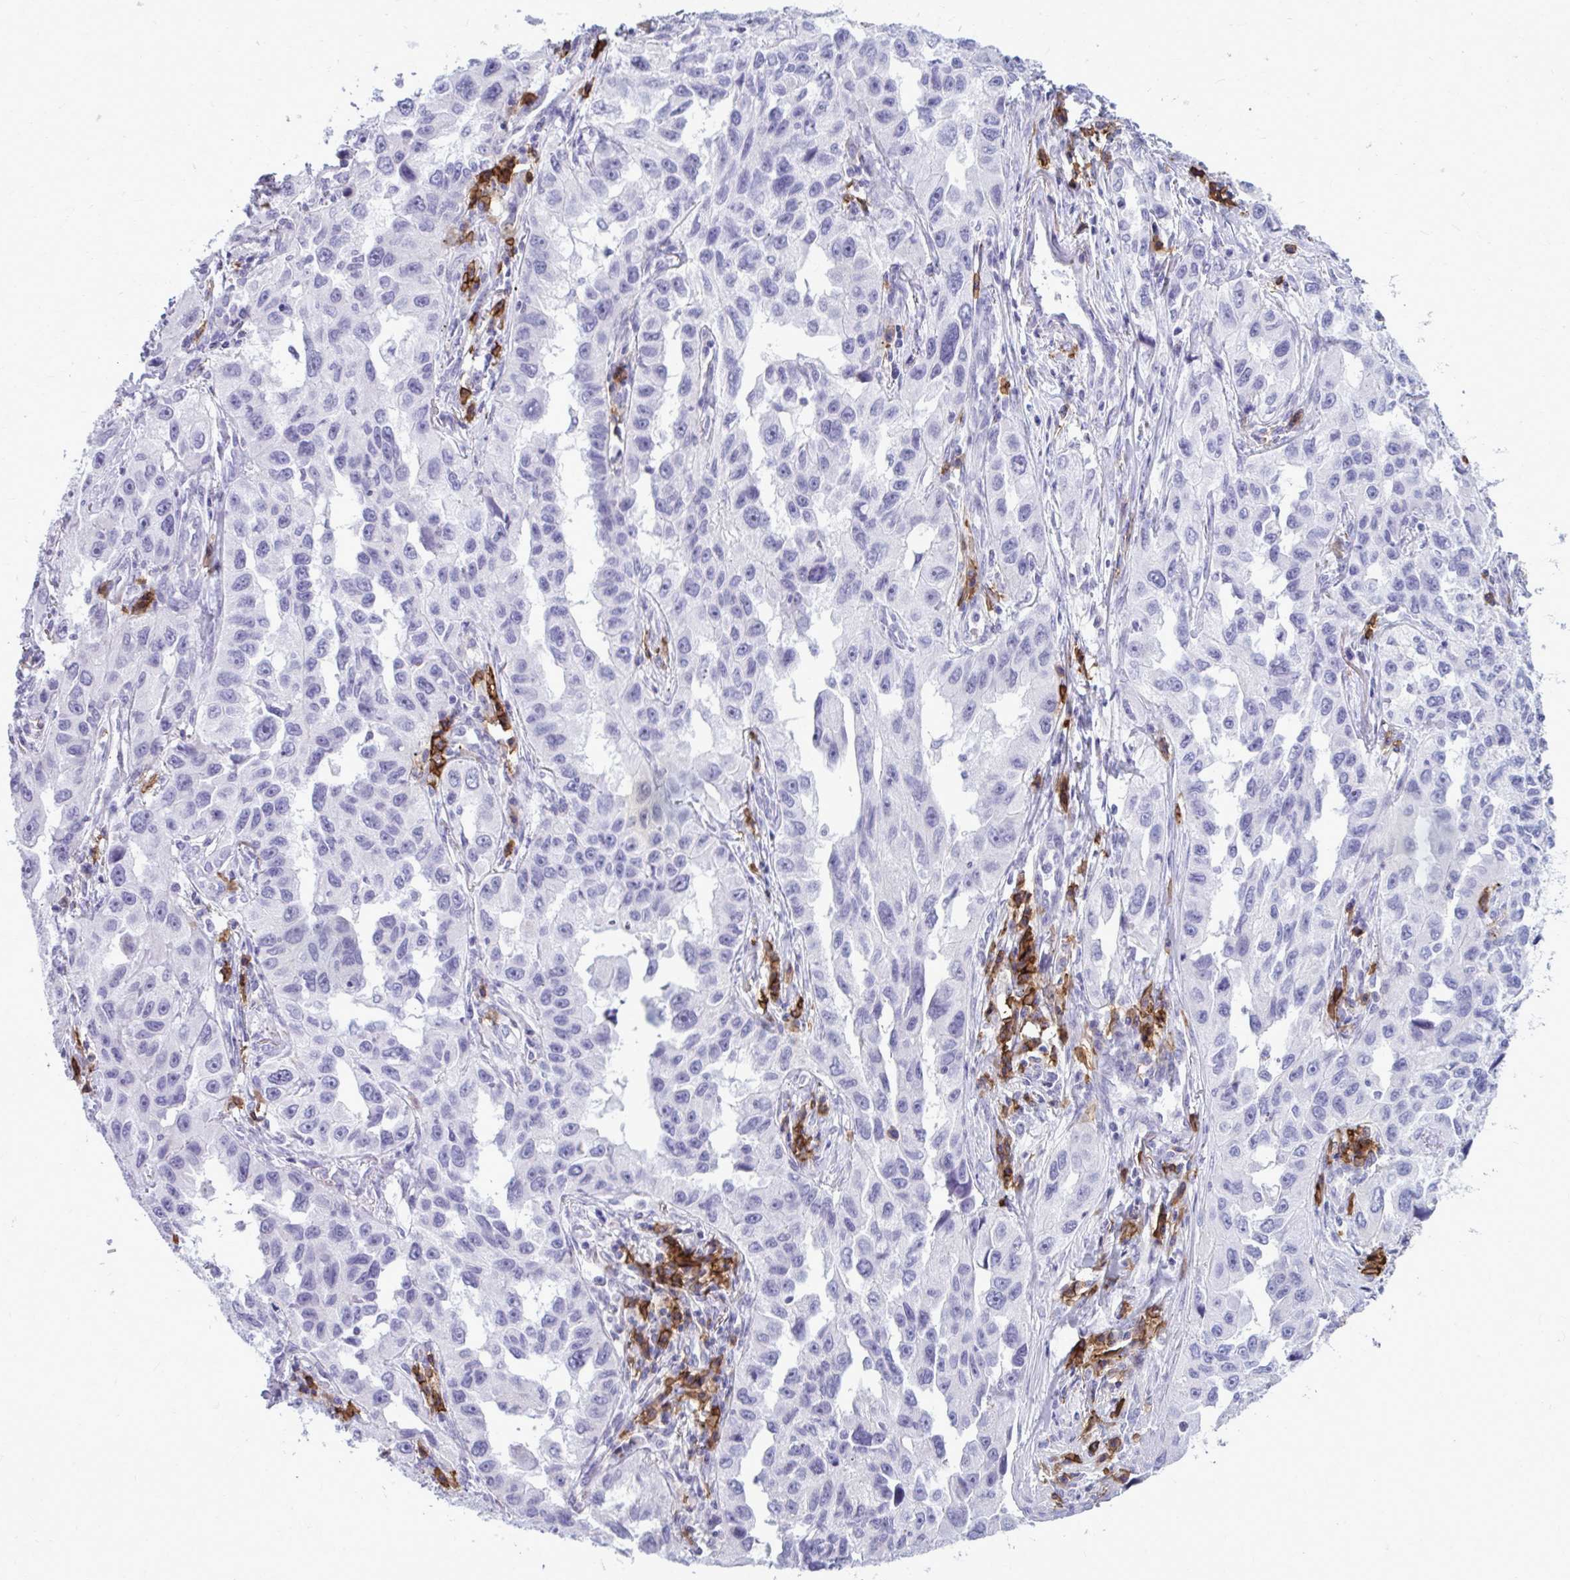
{"staining": {"intensity": "negative", "quantity": "none", "location": "none"}, "tissue": "lung cancer", "cell_type": "Tumor cells", "image_type": "cancer", "snomed": [{"axis": "morphology", "description": "Adenocarcinoma, NOS"}, {"axis": "topography", "description": "Lung"}], "caption": "Tumor cells show no significant positivity in lung cancer.", "gene": "CD38", "patient": {"sex": "female", "age": 73}}